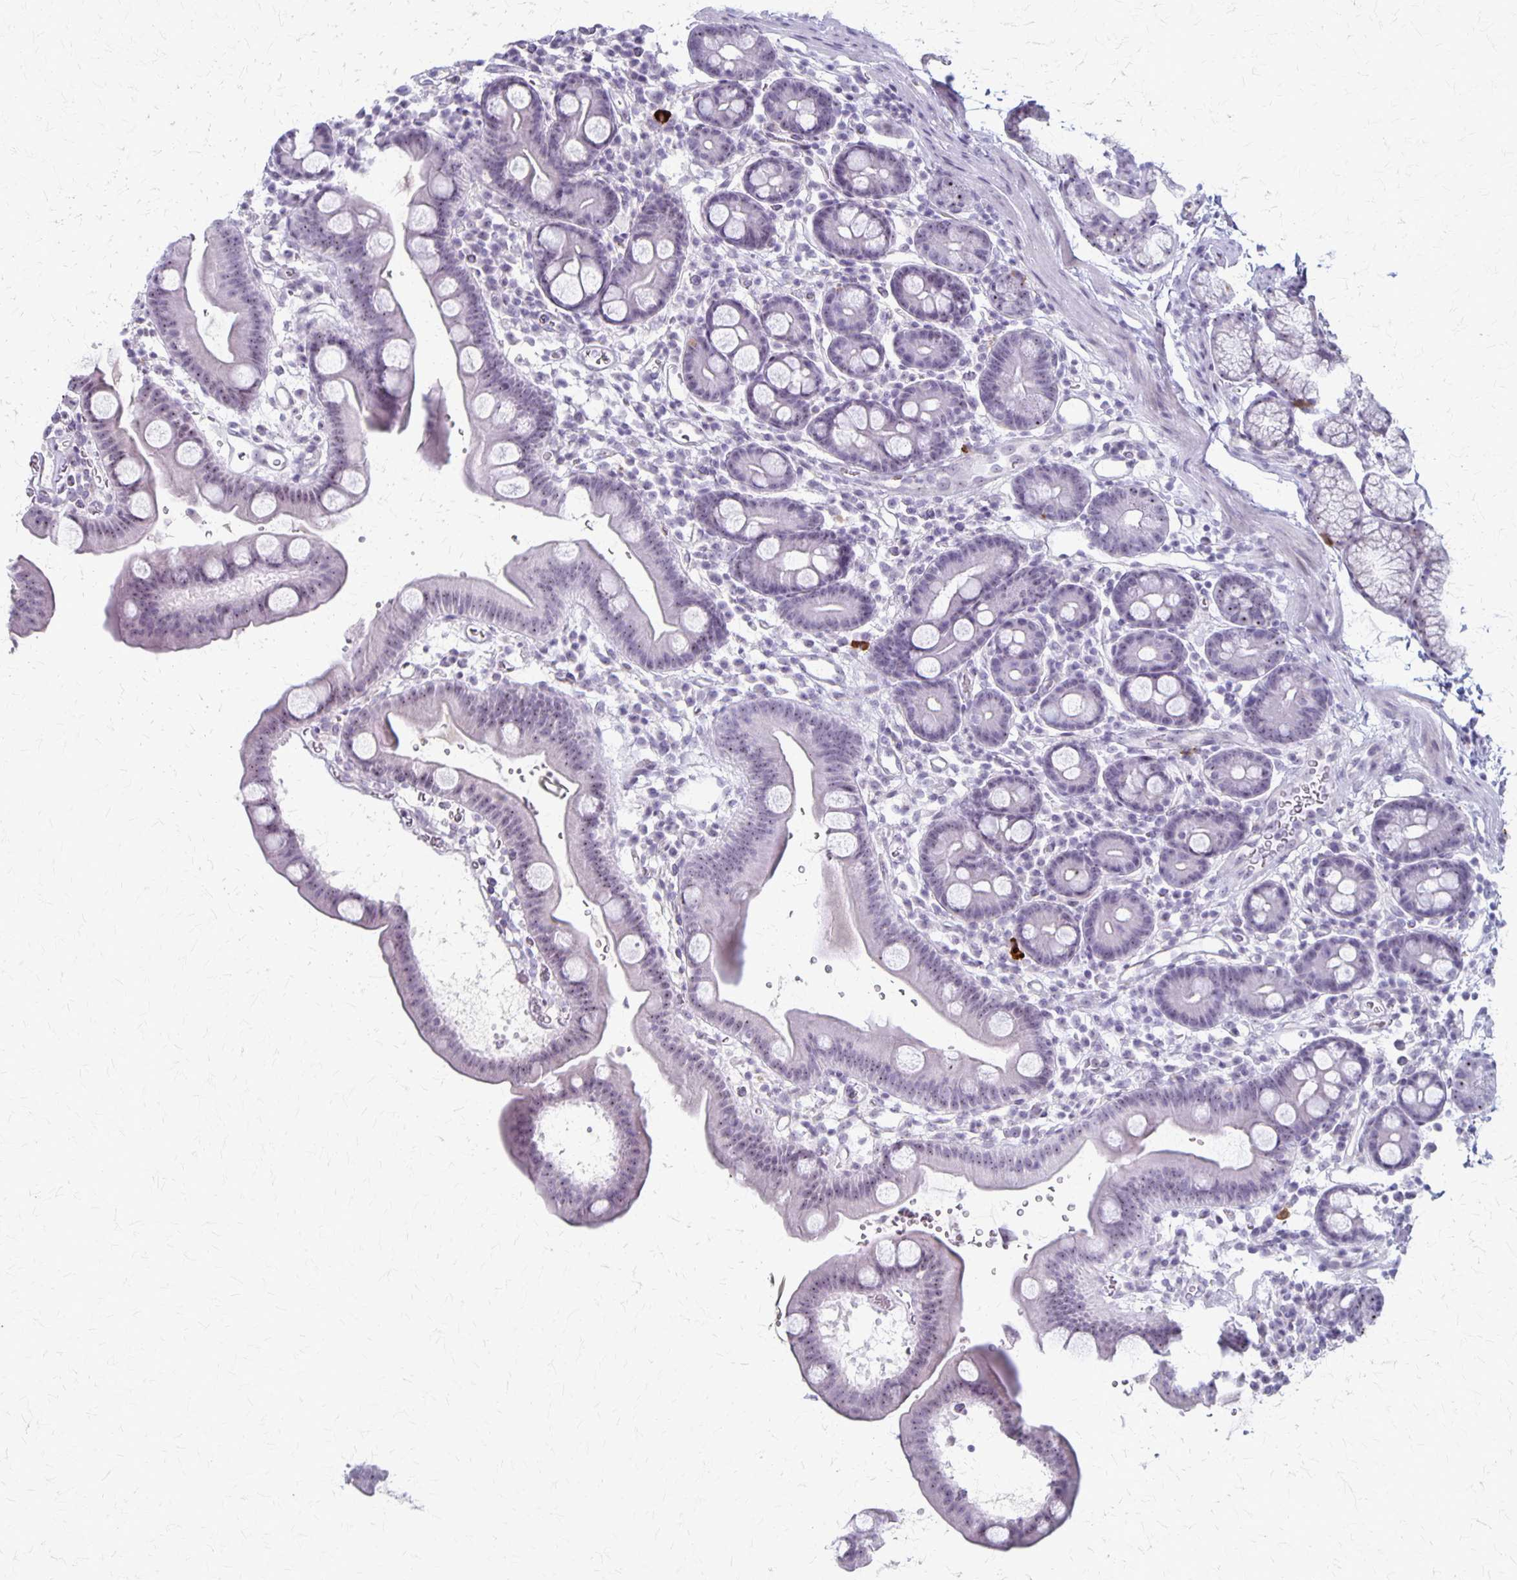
{"staining": {"intensity": "negative", "quantity": "none", "location": "none"}, "tissue": "duodenum", "cell_type": "Glandular cells", "image_type": "normal", "snomed": [{"axis": "morphology", "description": "Normal tissue, NOS"}, {"axis": "topography", "description": "Duodenum"}], "caption": "DAB (3,3'-diaminobenzidine) immunohistochemical staining of benign duodenum demonstrates no significant expression in glandular cells.", "gene": "DLK2", "patient": {"sex": "male", "age": 59}}